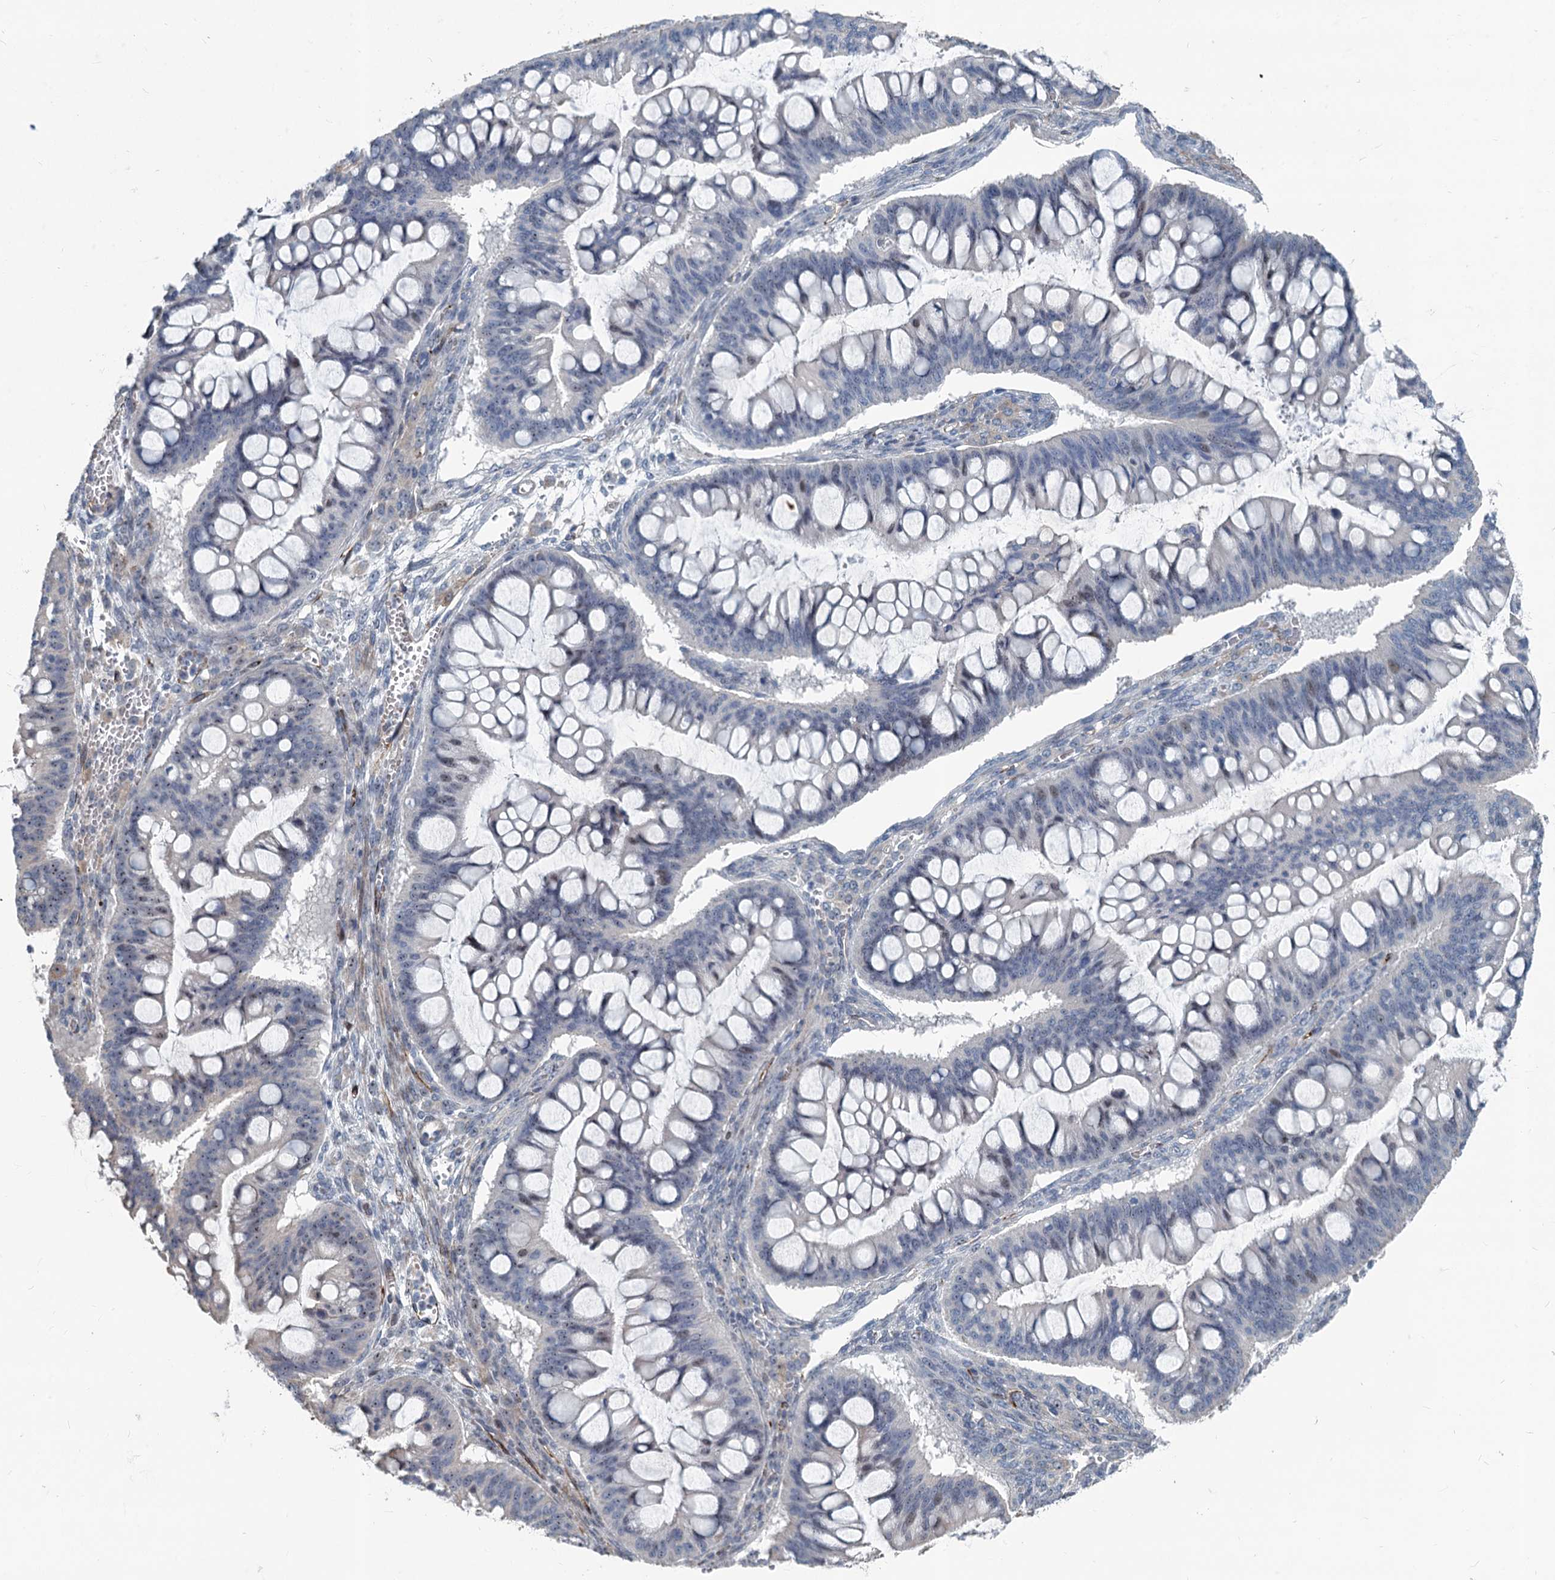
{"staining": {"intensity": "weak", "quantity": "25%-75%", "location": "nuclear"}, "tissue": "ovarian cancer", "cell_type": "Tumor cells", "image_type": "cancer", "snomed": [{"axis": "morphology", "description": "Cystadenocarcinoma, mucinous, NOS"}, {"axis": "topography", "description": "Ovary"}], "caption": "Human ovarian cancer (mucinous cystadenocarcinoma) stained with a brown dye demonstrates weak nuclear positive positivity in approximately 25%-75% of tumor cells.", "gene": "ASXL3", "patient": {"sex": "female", "age": 73}}